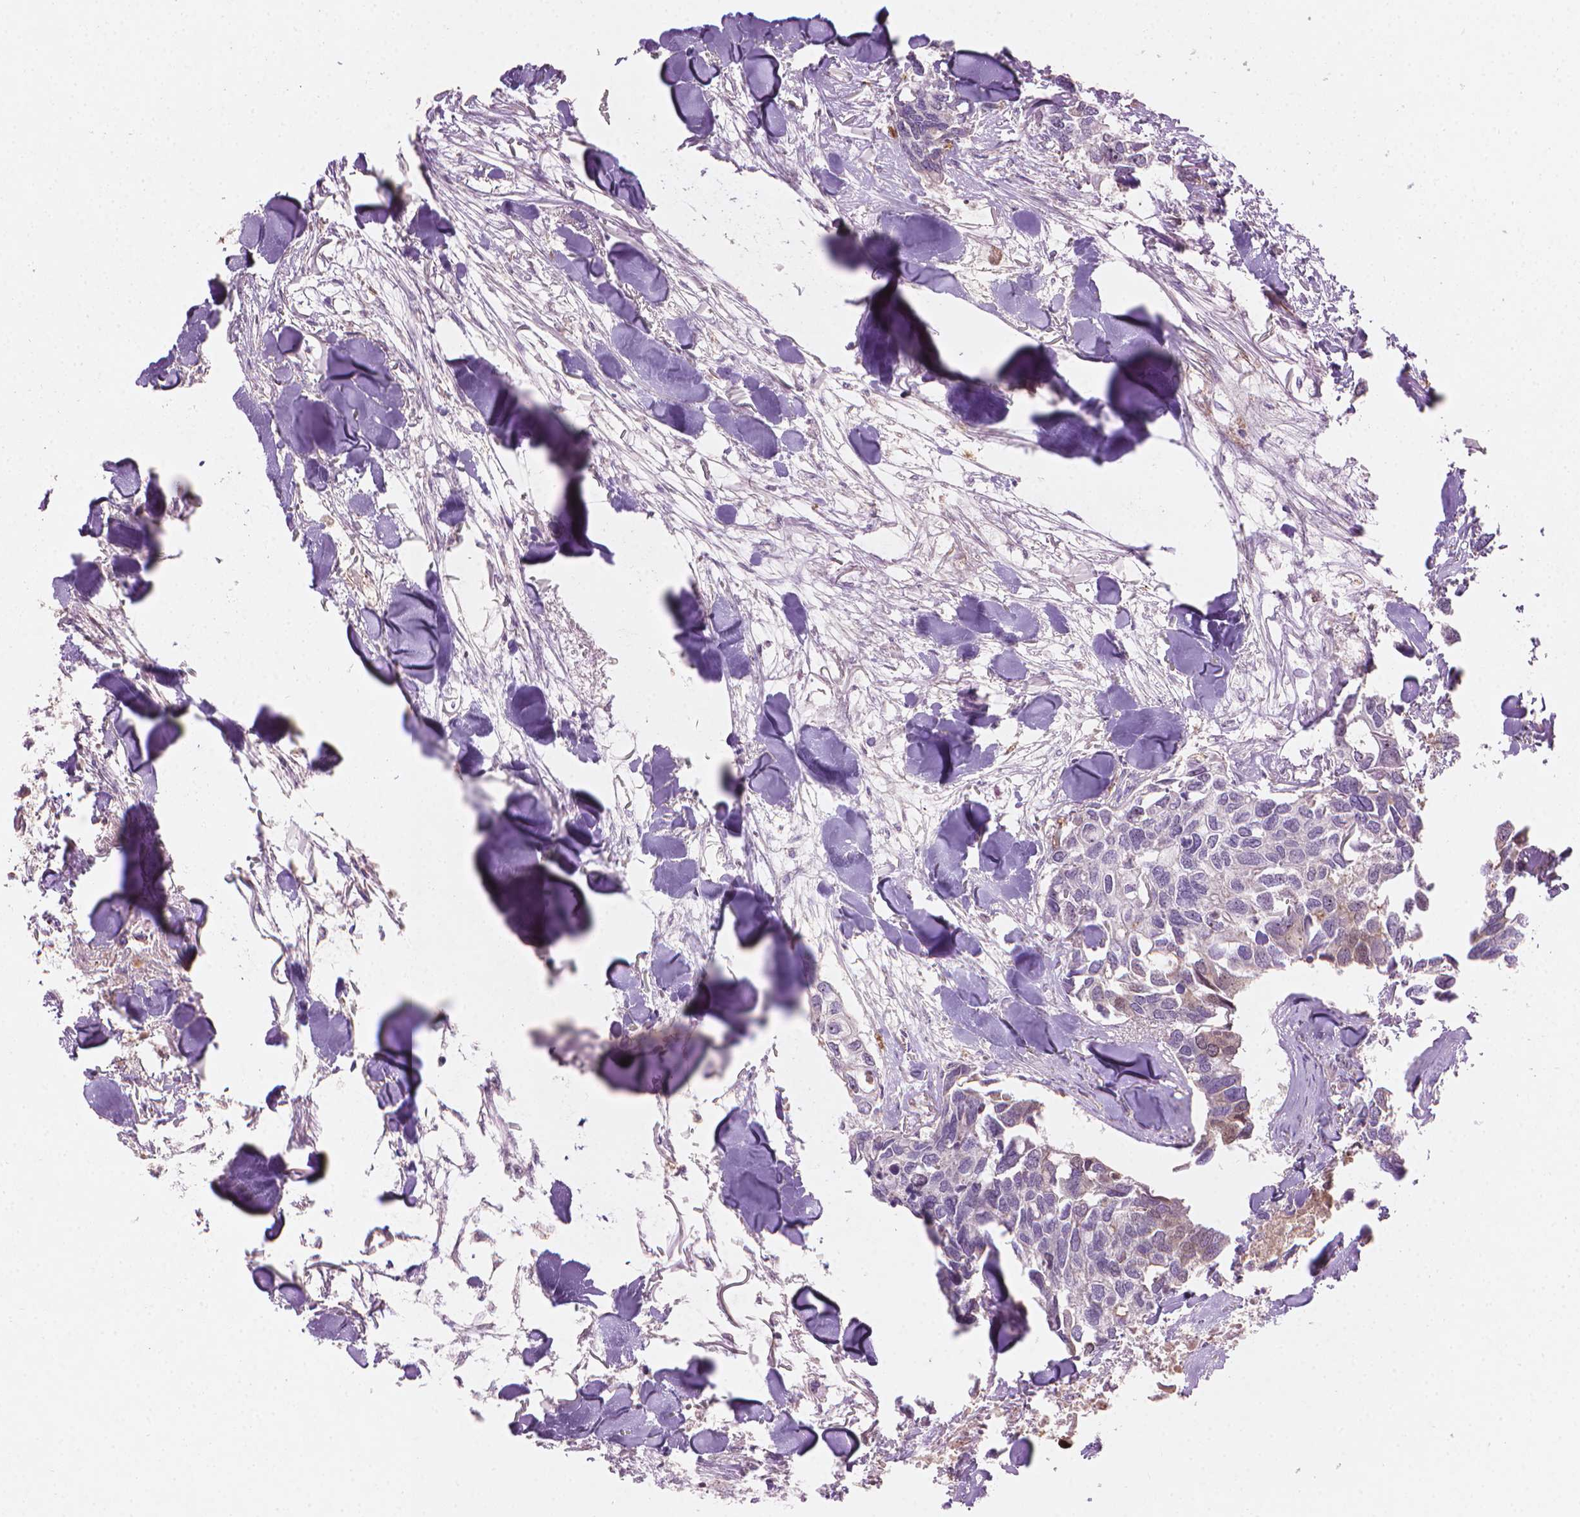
{"staining": {"intensity": "weak", "quantity": "<25%", "location": "cytoplasmic/membranous,nuclear"}, "tissue": "breast cancer", "cell_type": "Tumor cells", "image_type": "cancer", "snomed": [{"axis": "morphology", "description": "Duct carcinoma"}, {"axis": "topography", "description": "Breast"}], "caption": "High magnification brightfield microscopy of intraductal carcinoma (breast) stained with DAB (3,3'-diaminobenzidine) (brown) and counterstained with hematoxylin (blue): tumor cells show no significant staining.", "gene": "SMC2", "patient": {"sex": "female", "age": 83}}